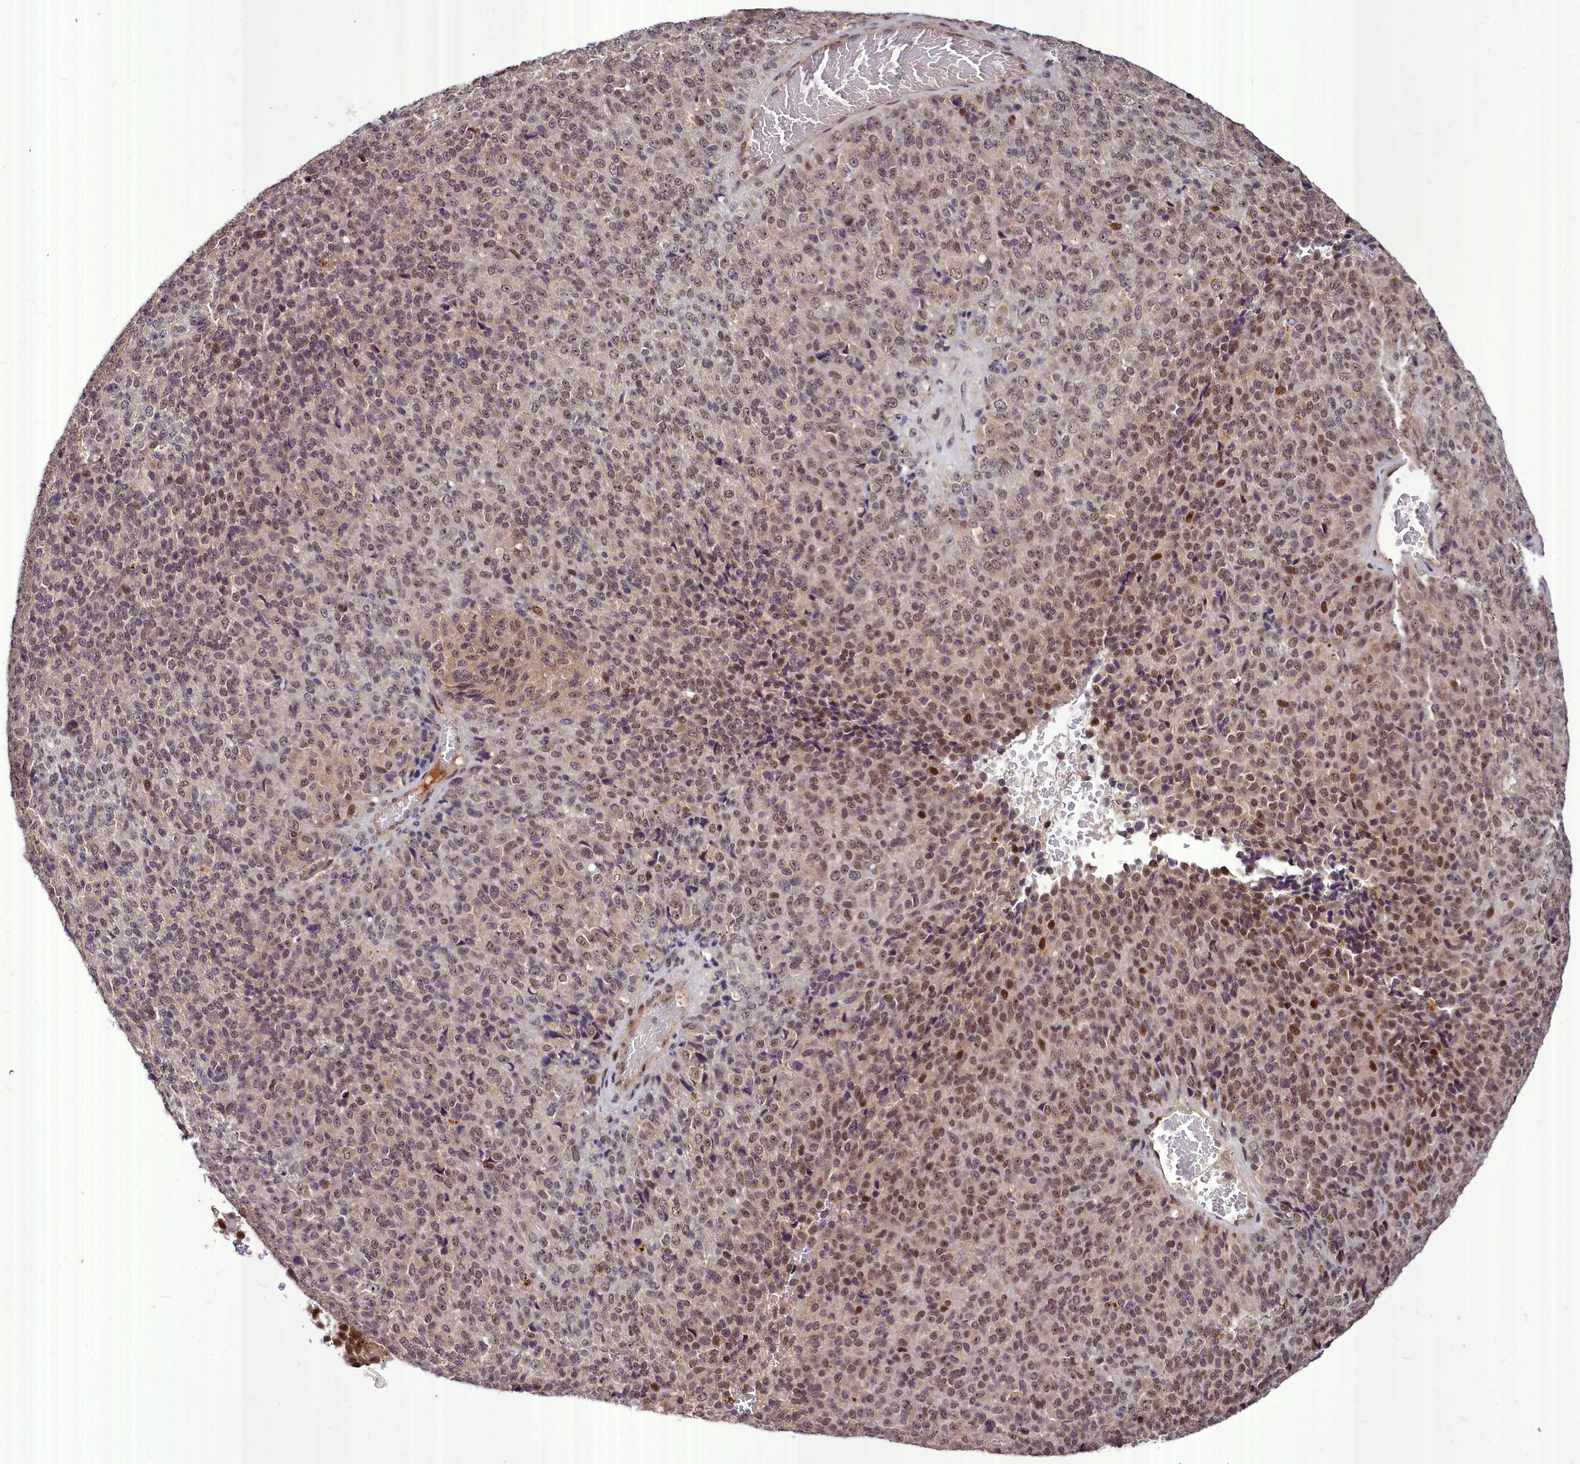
{"staining": {"intensity": "moderate", "quantity": ">75%", "location": "nuclear"}, "tissue": "melanoma", "cell_type": "Tumor cells", "image_type": "cancer", "snomed": [{"axis": "morphology", "description": "Malignant melanoma, Metastatic site"}, {"axis": "topography", "description": "Brain"}], "caption": "Melanoma stained with a protein marker demonstrates moderate staining in tumor cells.", "gene": "MAML2", "patient": {"sex": "female", "age": 56}}